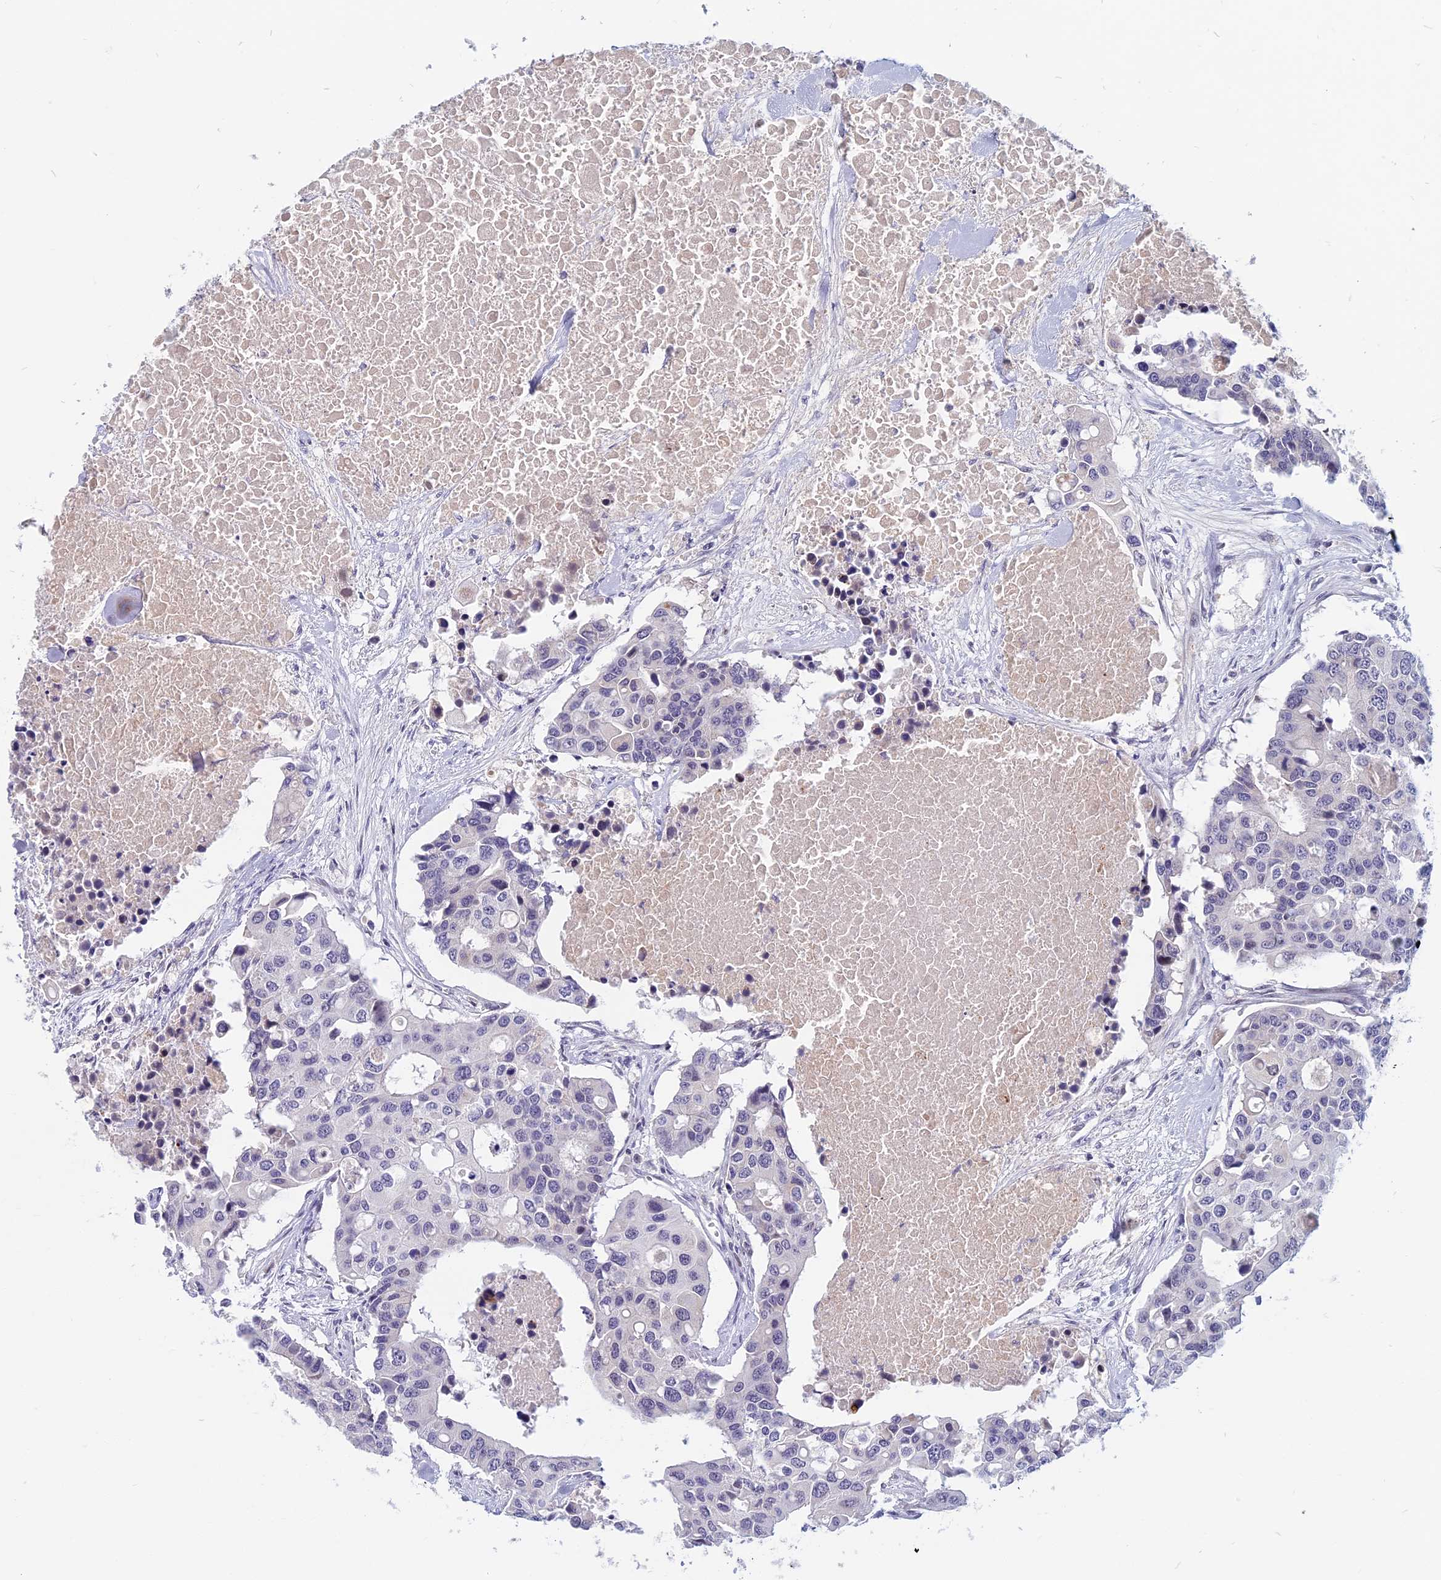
{"staining": {"intensity": "negative", "quantity": "none", "location": "none"}, "tissue": "colorectal cancer", "cell_type": "Tumor cells", "image_type": "cancer", "snomed": [{"axis": "morphology", "description": "Adenocarcinoma, NOS"}, {"axis": "topography", "description": "Colon"}], "caption": "Colorectal cancer was stained to show a protein in brown. There is no significant expression in tumor cells.", "gene": "CDC7", "patient": {"sex": "male", "age": 77}}